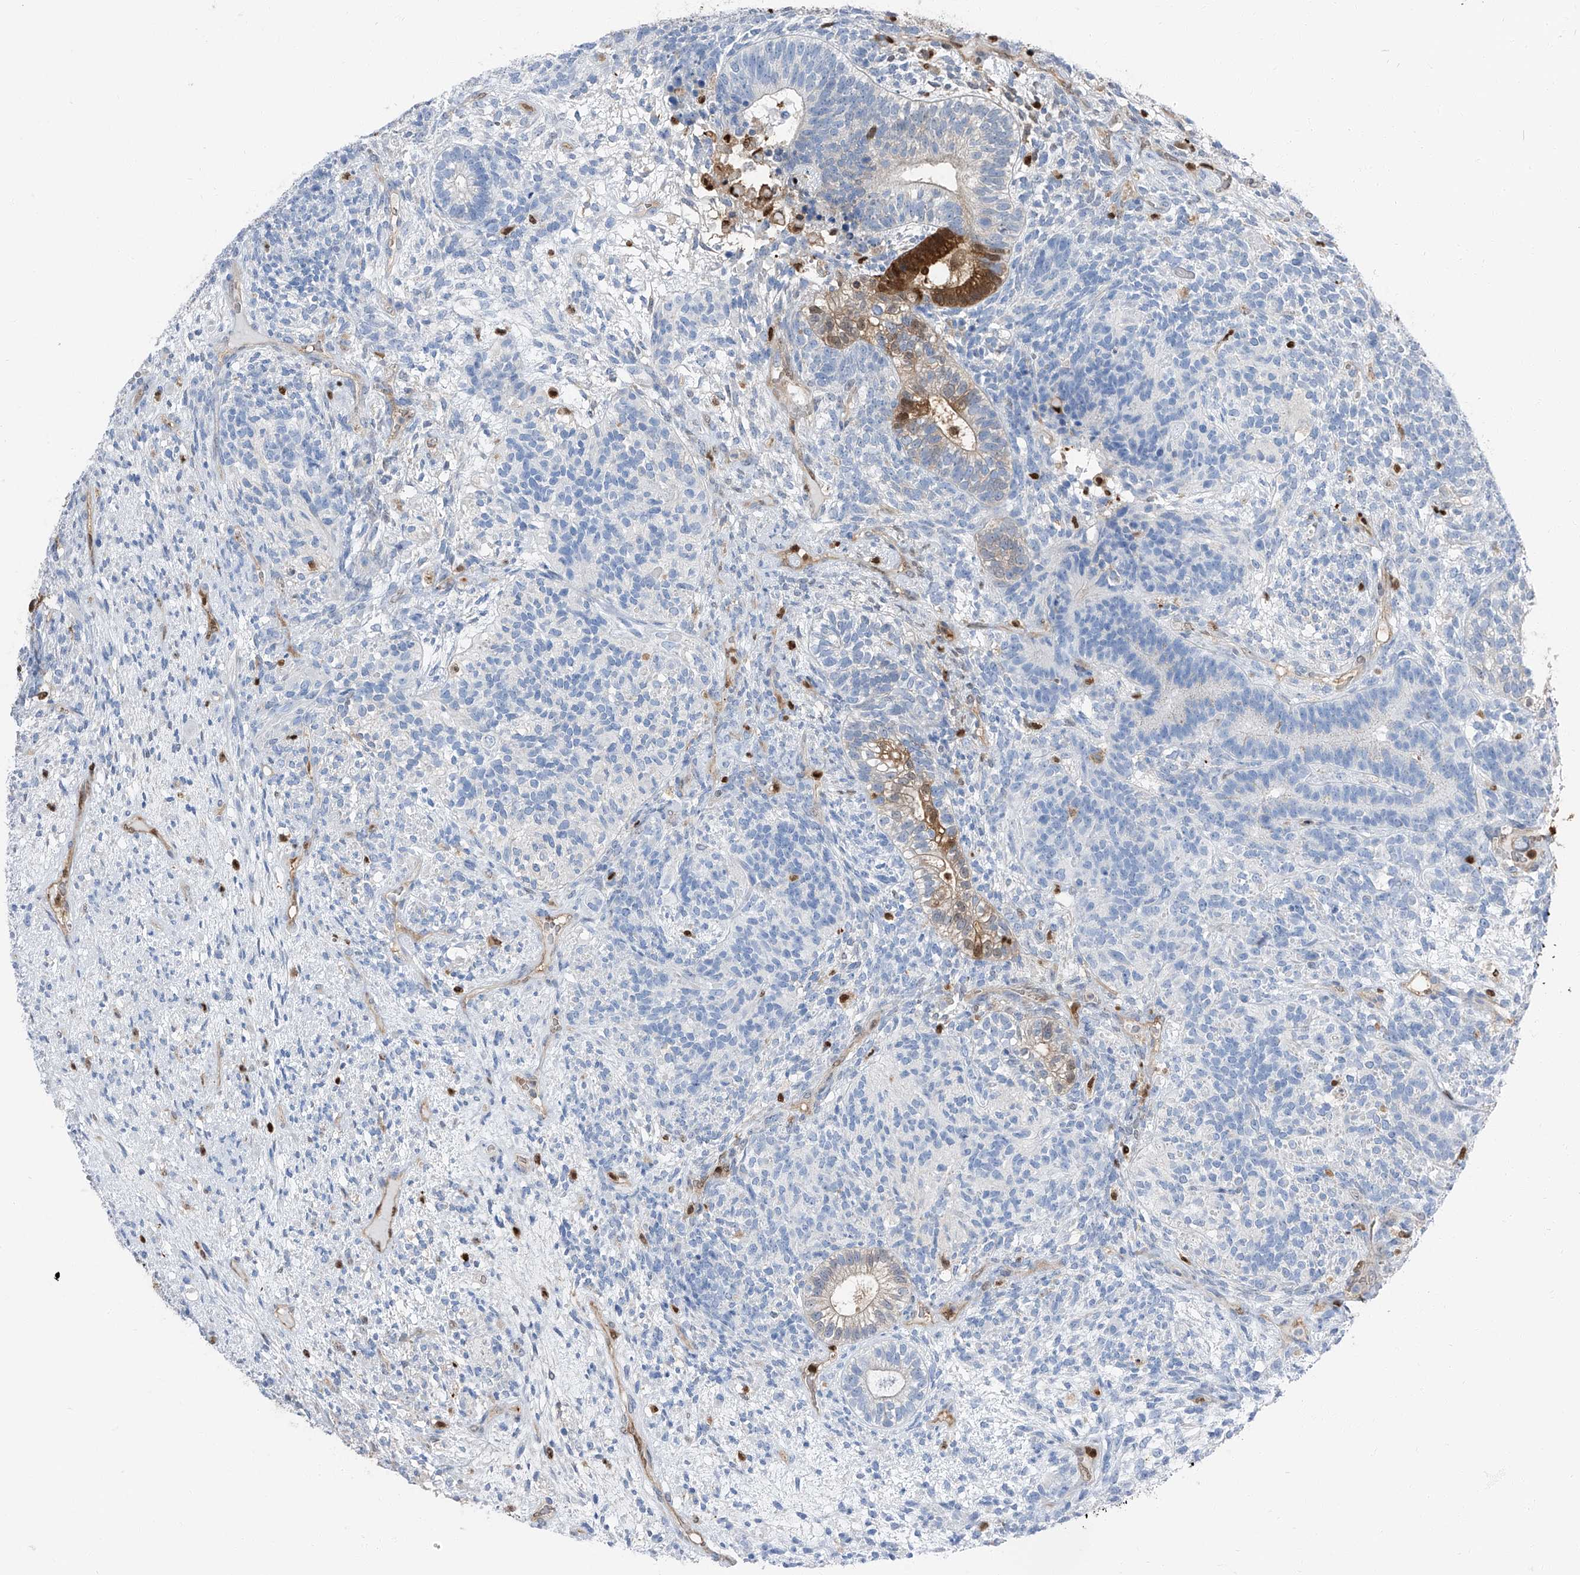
{"staining": {"intensity": "strong", "quantity": "<25%", "location": "cytoplasmic/membranous"}, "tissue": "testis cancer", "cell_type": "Tumor cells", "image_type": "cancer", "snomed": [{"axis": "morphology", "description": "Seminoma, NOS"}, {"axis": "morphology", "description": "Carcinoma, Embryonal, NOS"}, {"axis": "topography", "description": "Testis"}], "caption": "IHC of human testis seminoma reveals medium levels of strong cytoplasmic/membranous staining in approximately <25% of tumor cells.", "gene": "PSMB10", "patient": {"sex": "male", "age": 28}}